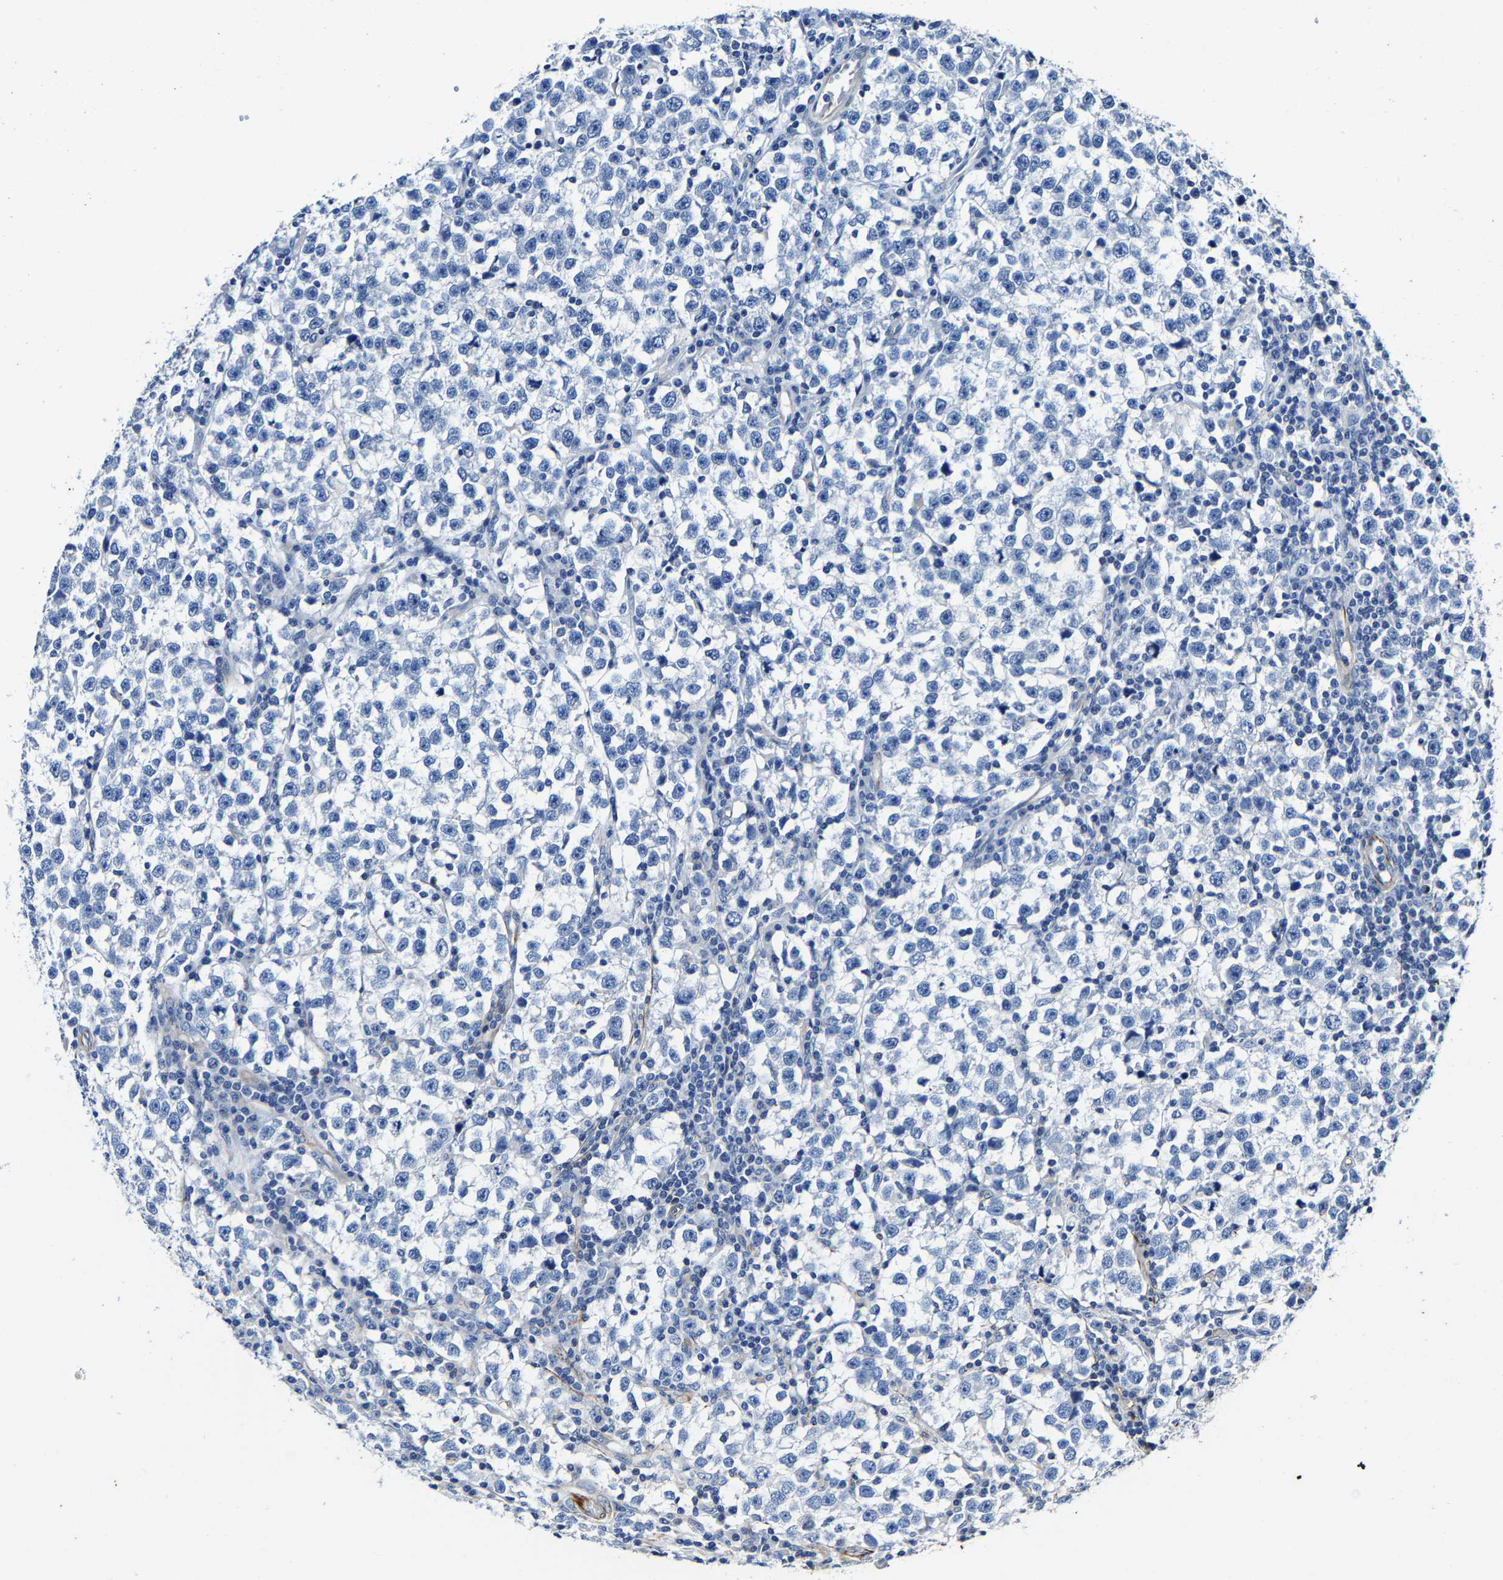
{"staining": {"intensity": "negative", "quantity": "none", "location": "none"}, "tissue": "testis cancer", "cell_type": "Tumor cells", "image_type": "cancer", "snomed": [{"axis": "morphology", "description": "Seminoma, NOS"}, {"axis": "topography", "description": "Testis"}], "caption": "The micrograph demonstrates no significant positivity in tumor cells of testis cancer. (Immunohistochemistry (ihc), brightfield microscopy, high magnification).", "gene": "MMEL1", "patient": {"sex": "male", "age": 43}}